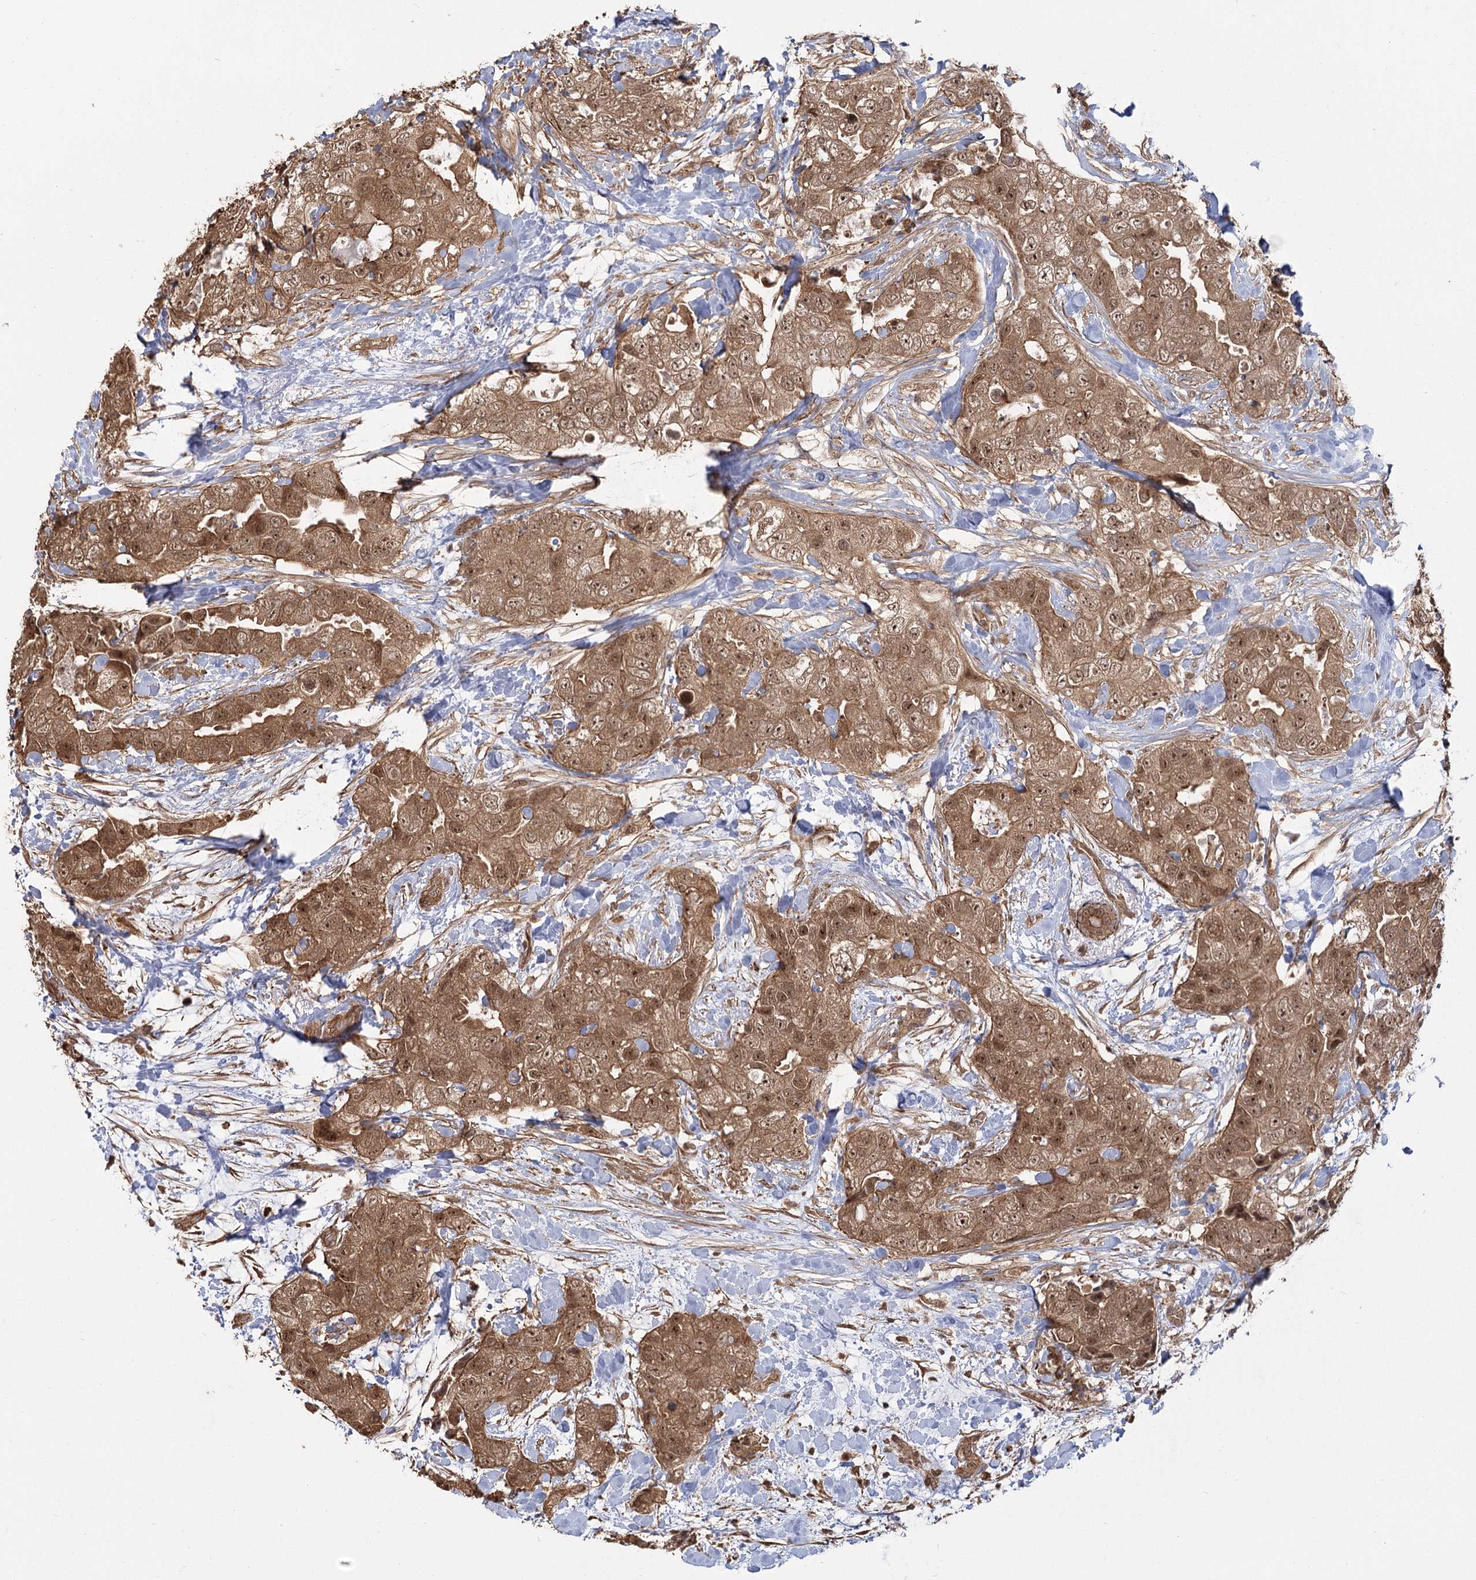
{"staining": {"intensity": "moderate", "quantity": ">75%", "location": "cytoplasmic/membranous,nuclear"}, "tissue": "breast cancer", "cell_type": "Tumor cells", "image_type": "cancer", "snomed": [{"axis": "morphology", "description": "Duct carcinoma"}, {"axis": "topography", "description": "Breast"}], "caption": "A brown stain shows moderate cytoplasmic/membranous and nuclear staining of a protein in breast cancer (invasive ductal carcinoma) tumor cells.", "gene": "R3HDM2", "patient": {"sex": "female", "age": 62}}